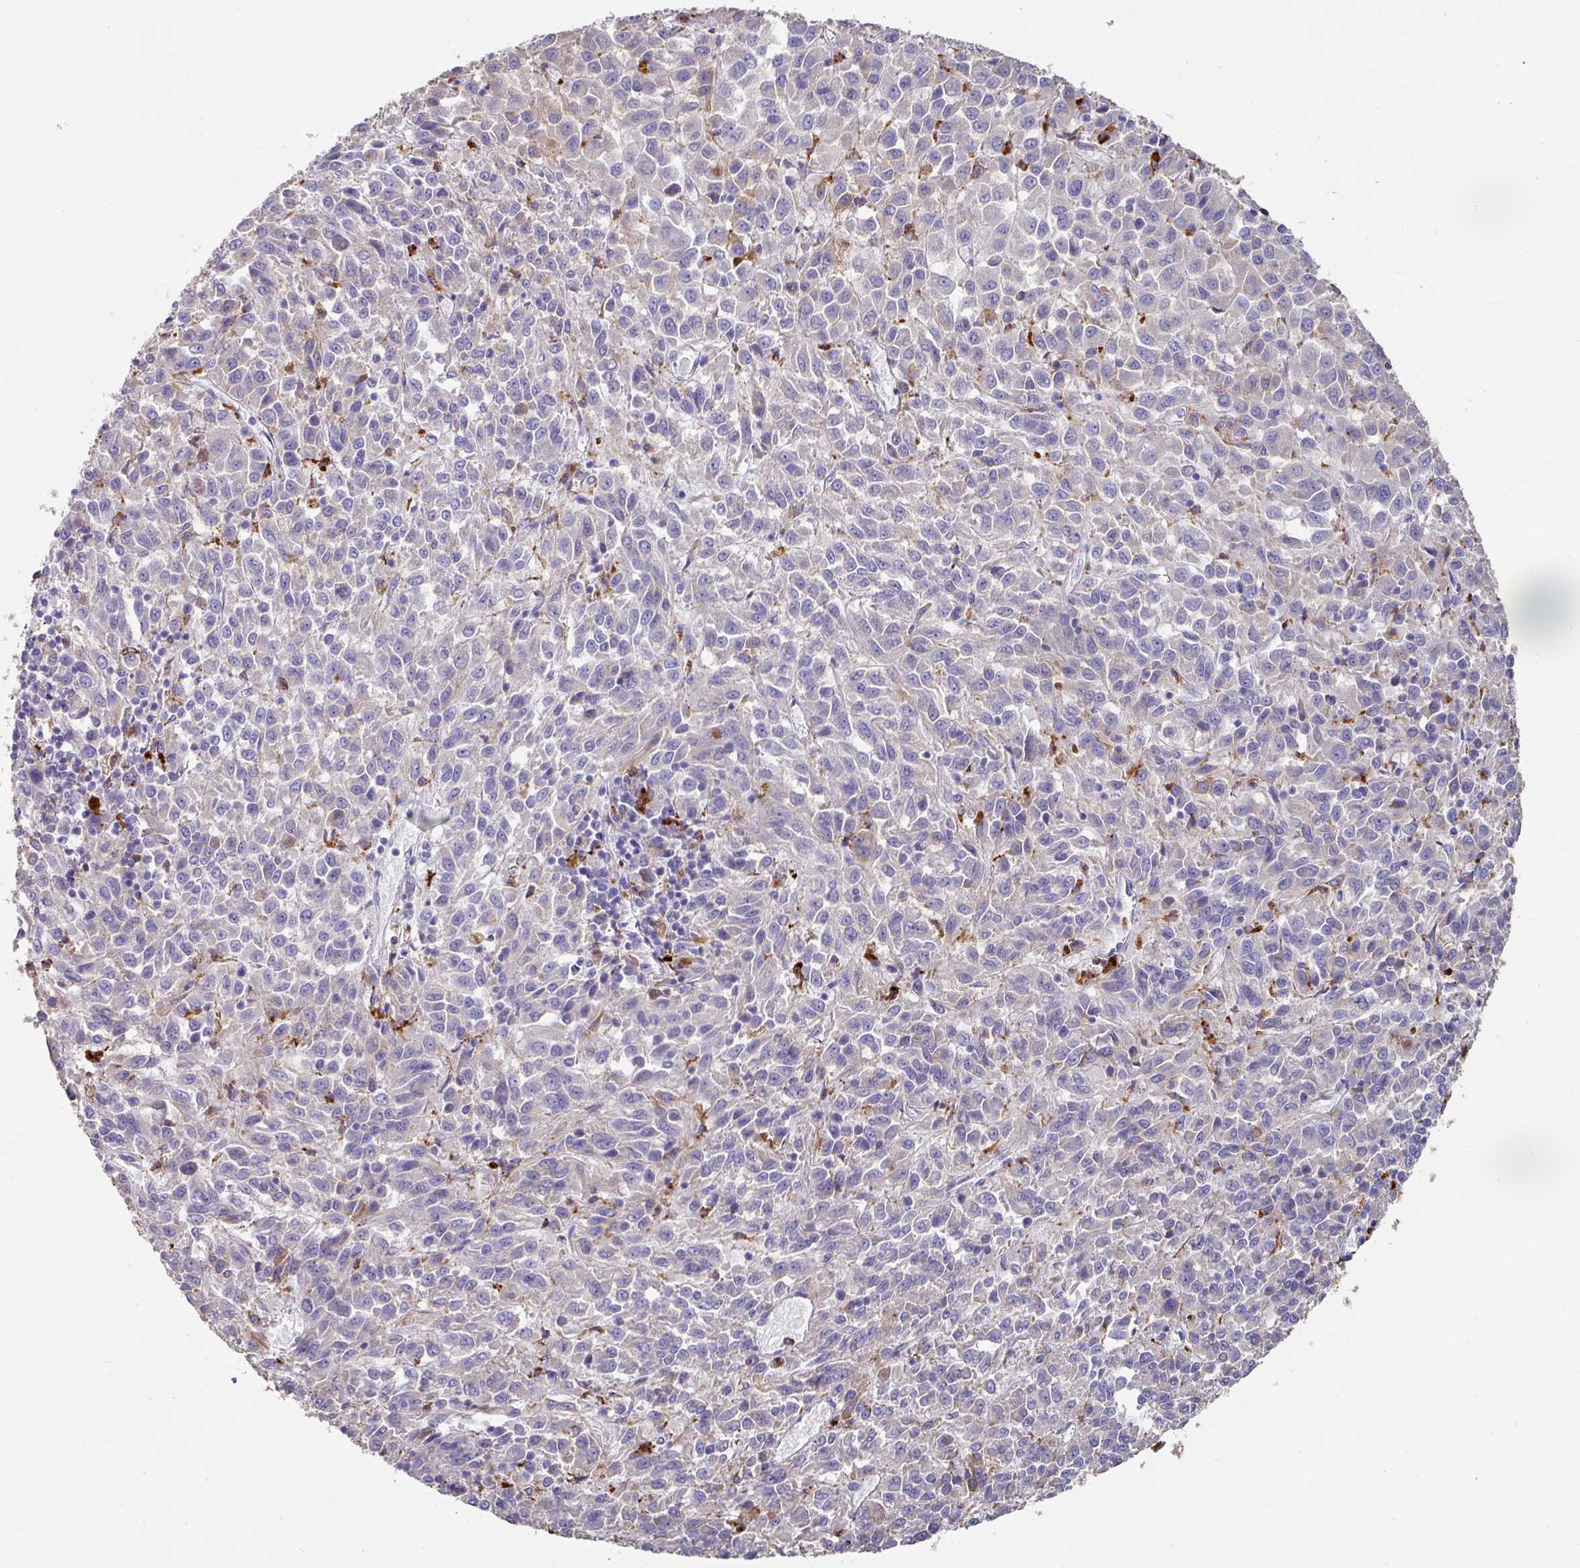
{"staining": {"intensity": "negative", "quantity": "none", "location": "none"}, "tissue": "melanoma", "cell_type": "Tumor cells", "image_type": "cancer", "snomed": [{"axis": "morphology", "description": "Malignant melanoma, Metastatic site"}, {"axis": "topography", "description": "Lung"}], "caption": "A high-resolution photomicrograph shows immunohistochemistry staining of malignant melanoma (metastatic site), which exhibits no significant positivity in tumor cells. (IHC, brightfield microscopy, high magnification).", "gene": "CPVL", "patient": {"sex": "male", "age": 64}}